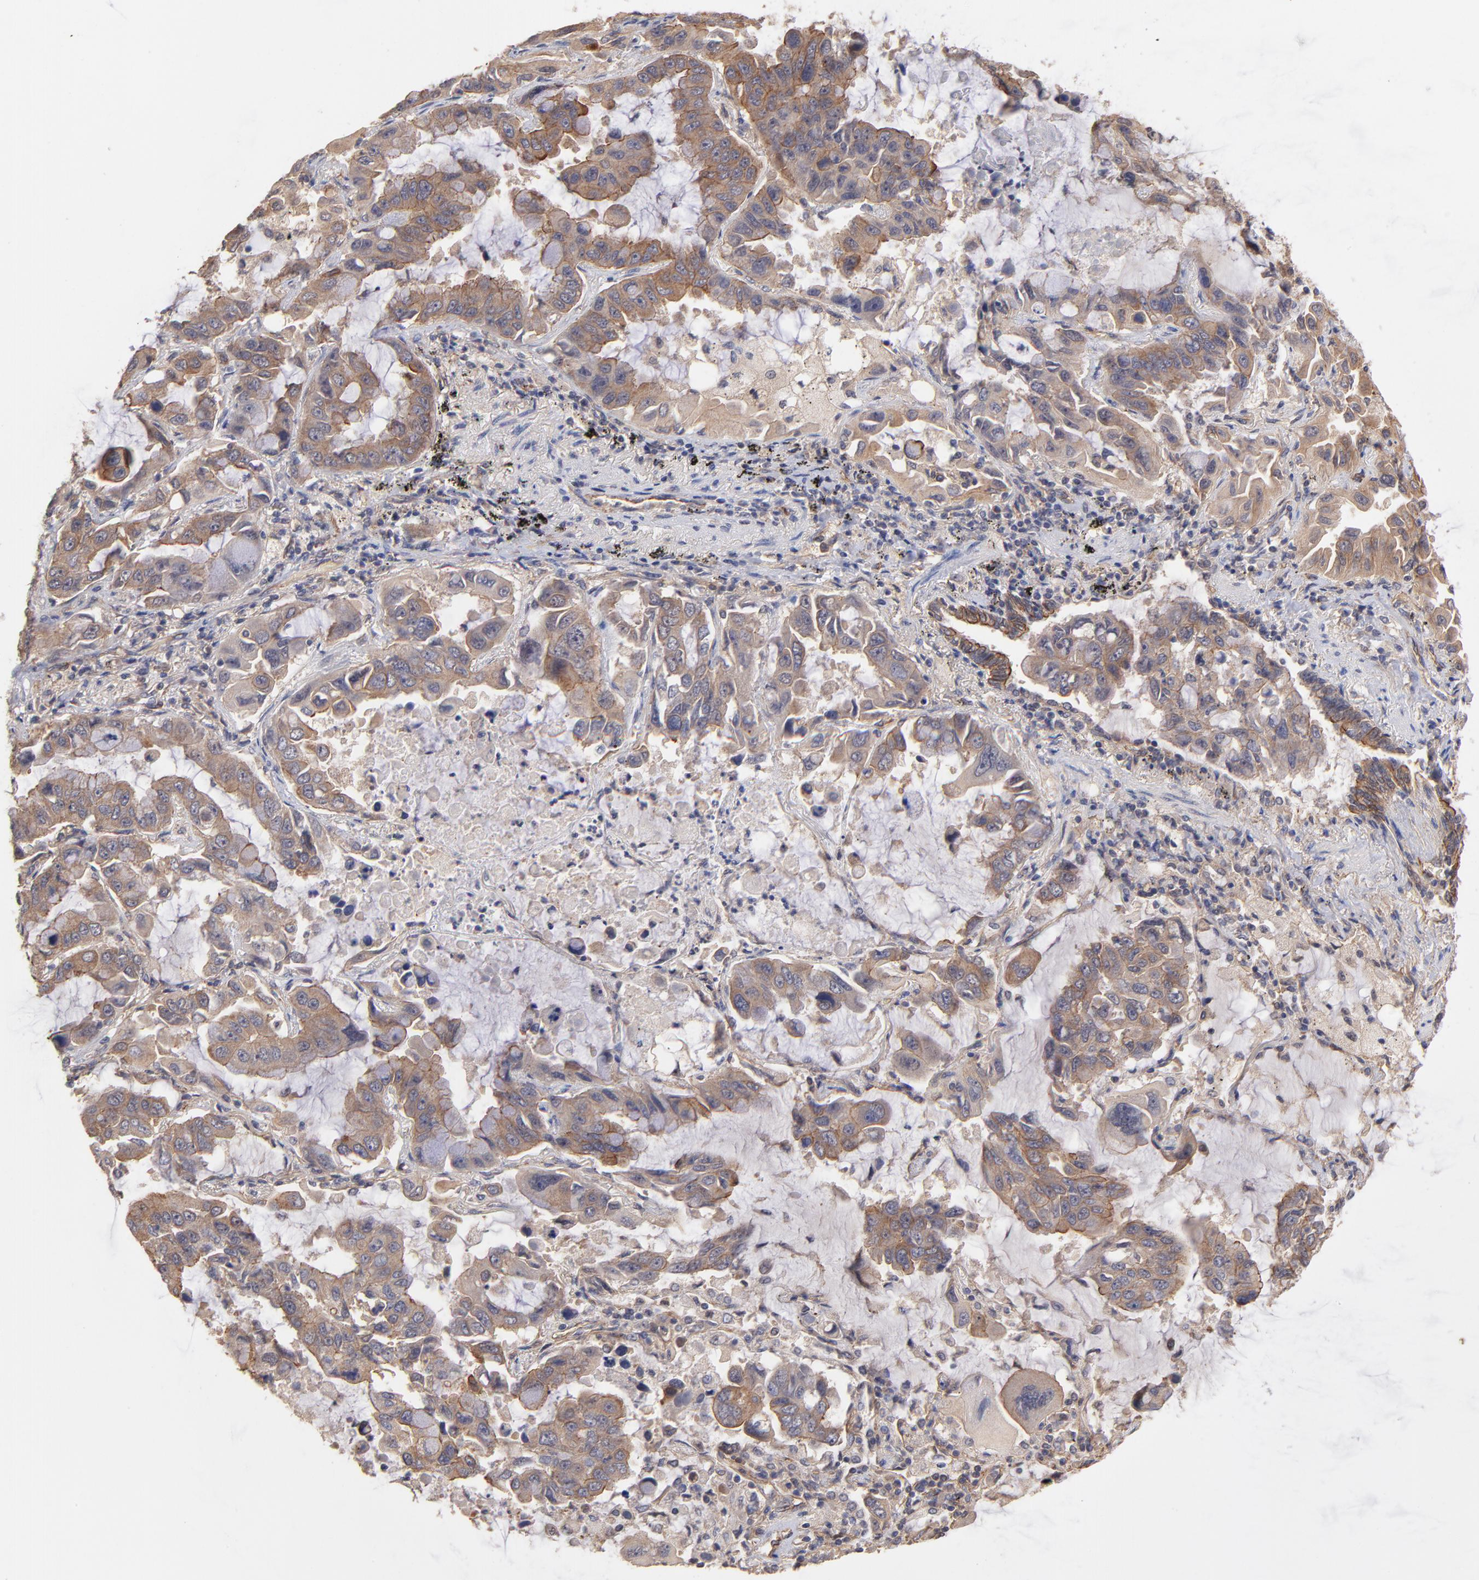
{"staining": {"intensity": "moderate", "quantity": ">75%", "location": "cytoplasmic/membranous"}, "tissue": "lung cancer", "cell_type": "Tumor cells", "image_type": "cancer", "snomed": [{"axis": "morphology", "description": "Adenocarcinoma, NOS"}, {"axis": "topography", "description": "Lung"}], "caption": "Protein expression analysis of human lung cancer (adenocarcinoma) reveals moderate cytoplasmic/membranous positivity in approximately >75% of tumor cells.", "gene": "STAP2", "patient": {"sex": "male", "age": 64}}